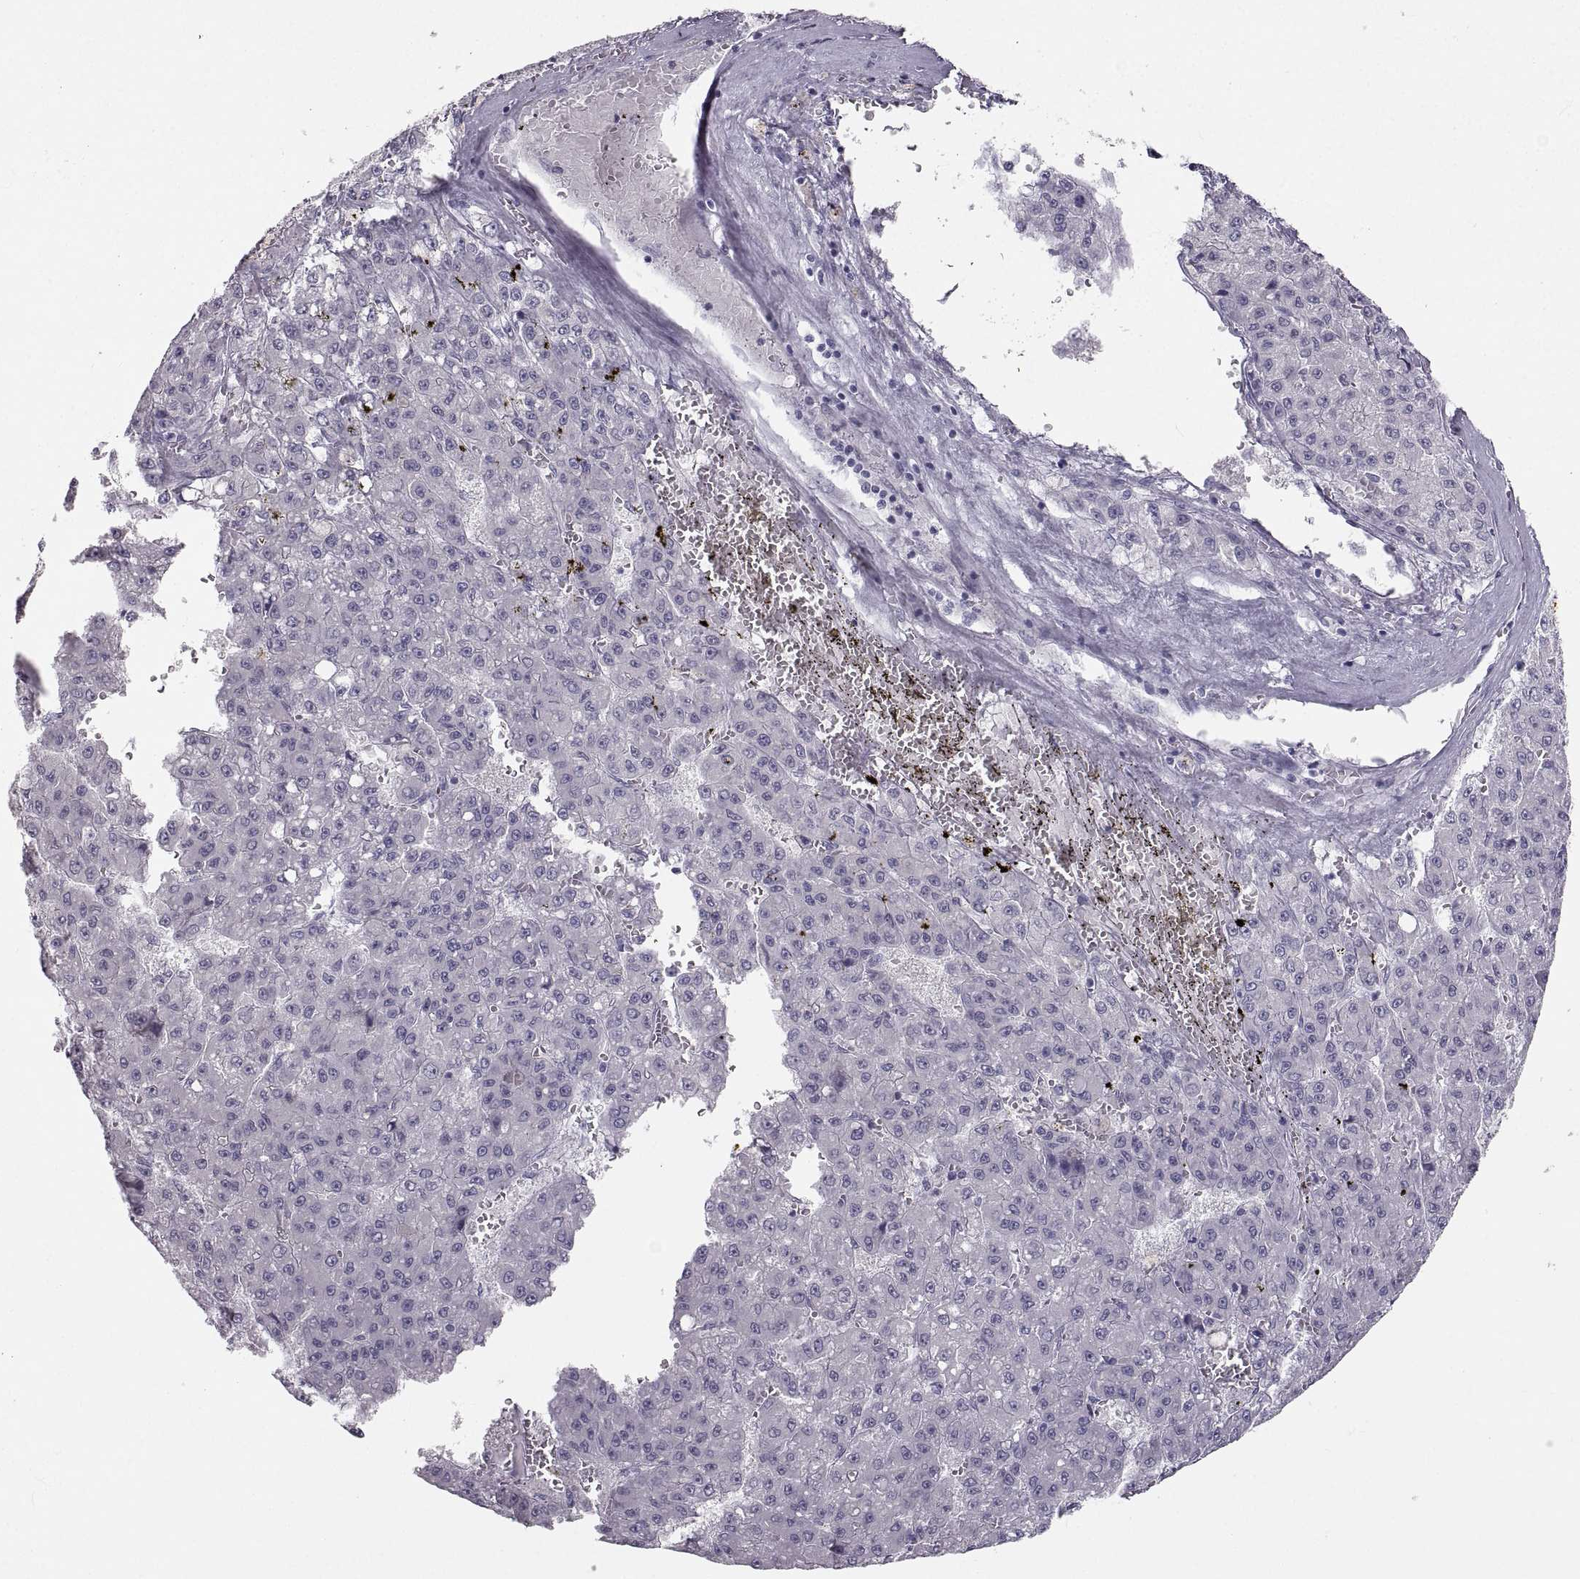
{"staining": {"intensity": "negative", "quantity": "none", "location": "none"}, "tissue": "liver cancer", "cell_type": "Tumor cells", "image_type": "cancer", "snomed": [{"axis": "morphology", "description": "Carcinoma, Hepatocellular, NOS"}, {"axis": "topography", "description": "Liver"}], "caption": "Protein analysis of hepatocellular carcinoma (liver) displays no significant staining in tumor cells. (Immunohistochemistry, brightfield microscopy, high magnification).", "gene": "ZNF185", "patient": {"sex": "male", "age": 70}}